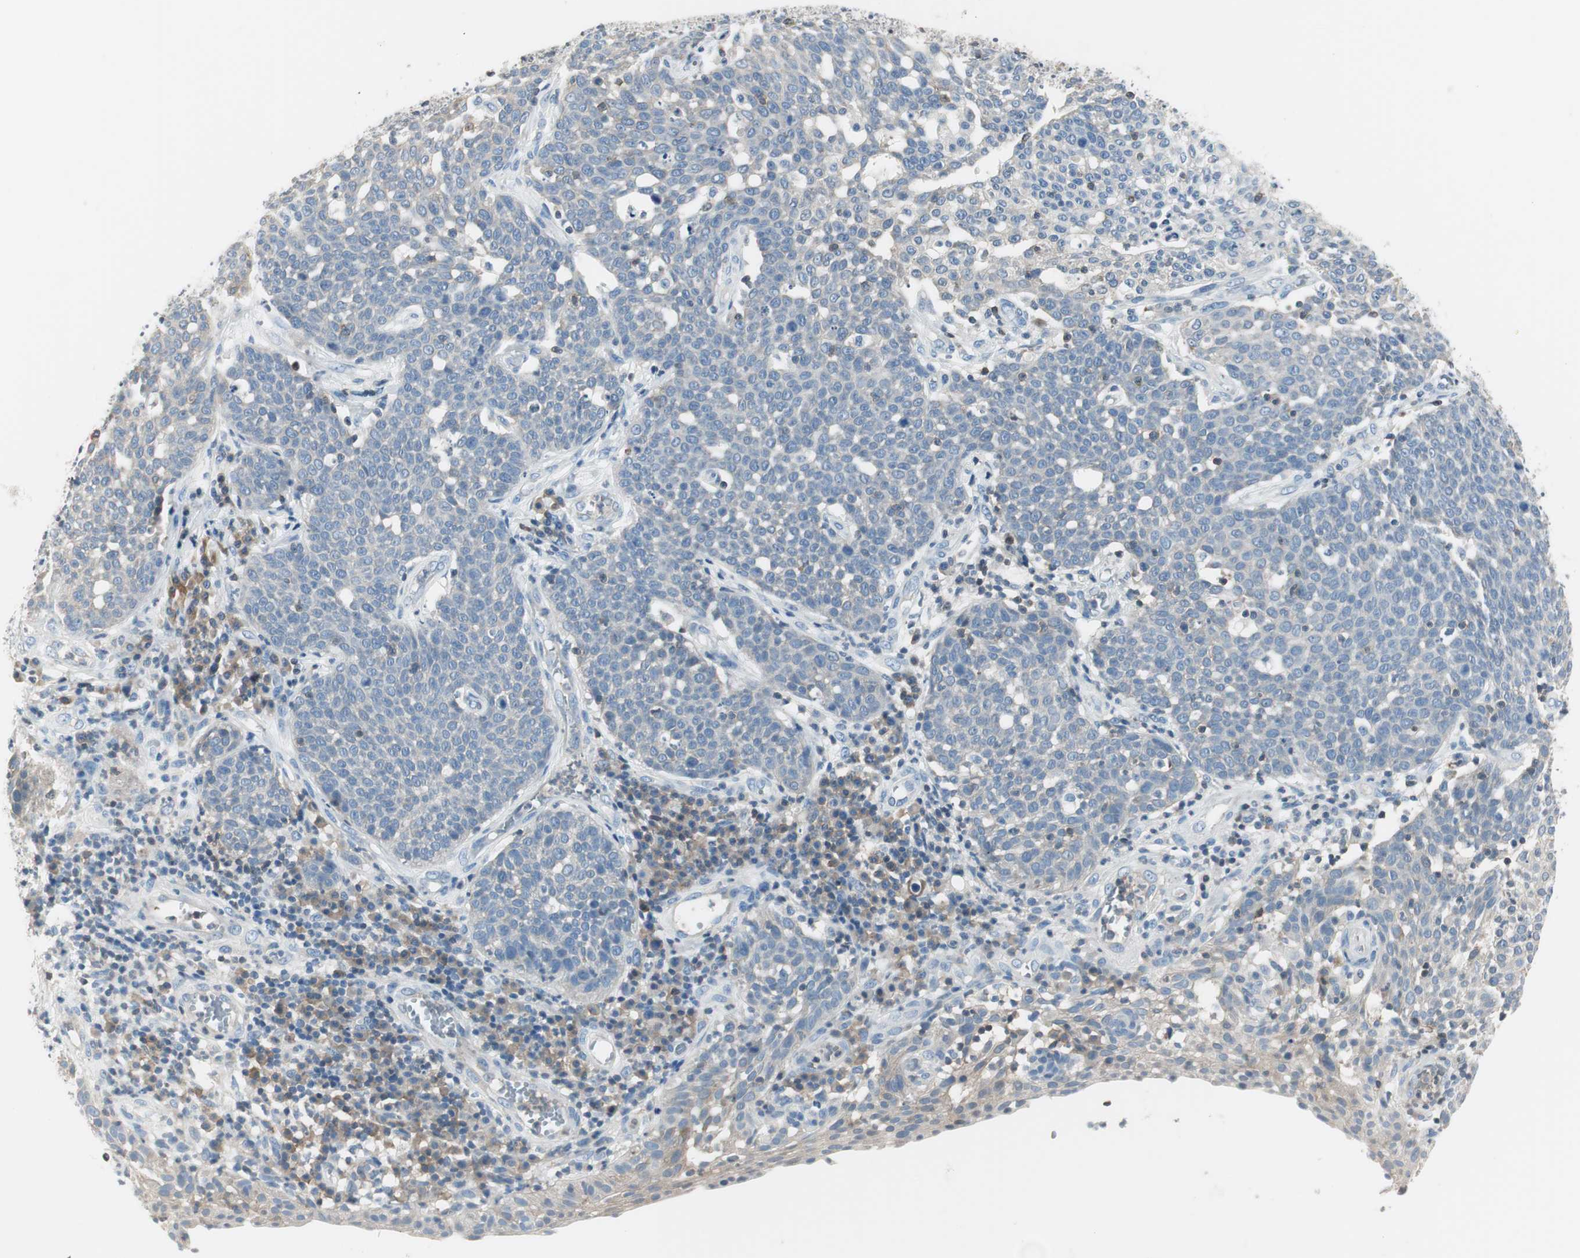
{"staining": {"intensity": "negative", "quantity": "none", "location": "none"}, "tissue": "cervical cancer", "cell_type": "Tumor cells", "image_type": "cancer", "snomed": [{"axis": "morphology", "description": "Squamous cell carcinoma, NOS"}, {"axis": "topography", "description": "Cervix"}], "caption": "Immunohistochemical staining of human cervical cancer displays no significant positivity in tumor cells.", "gene": "SLC9A3R1", "patient": {"sex": "female", "age": 34}}